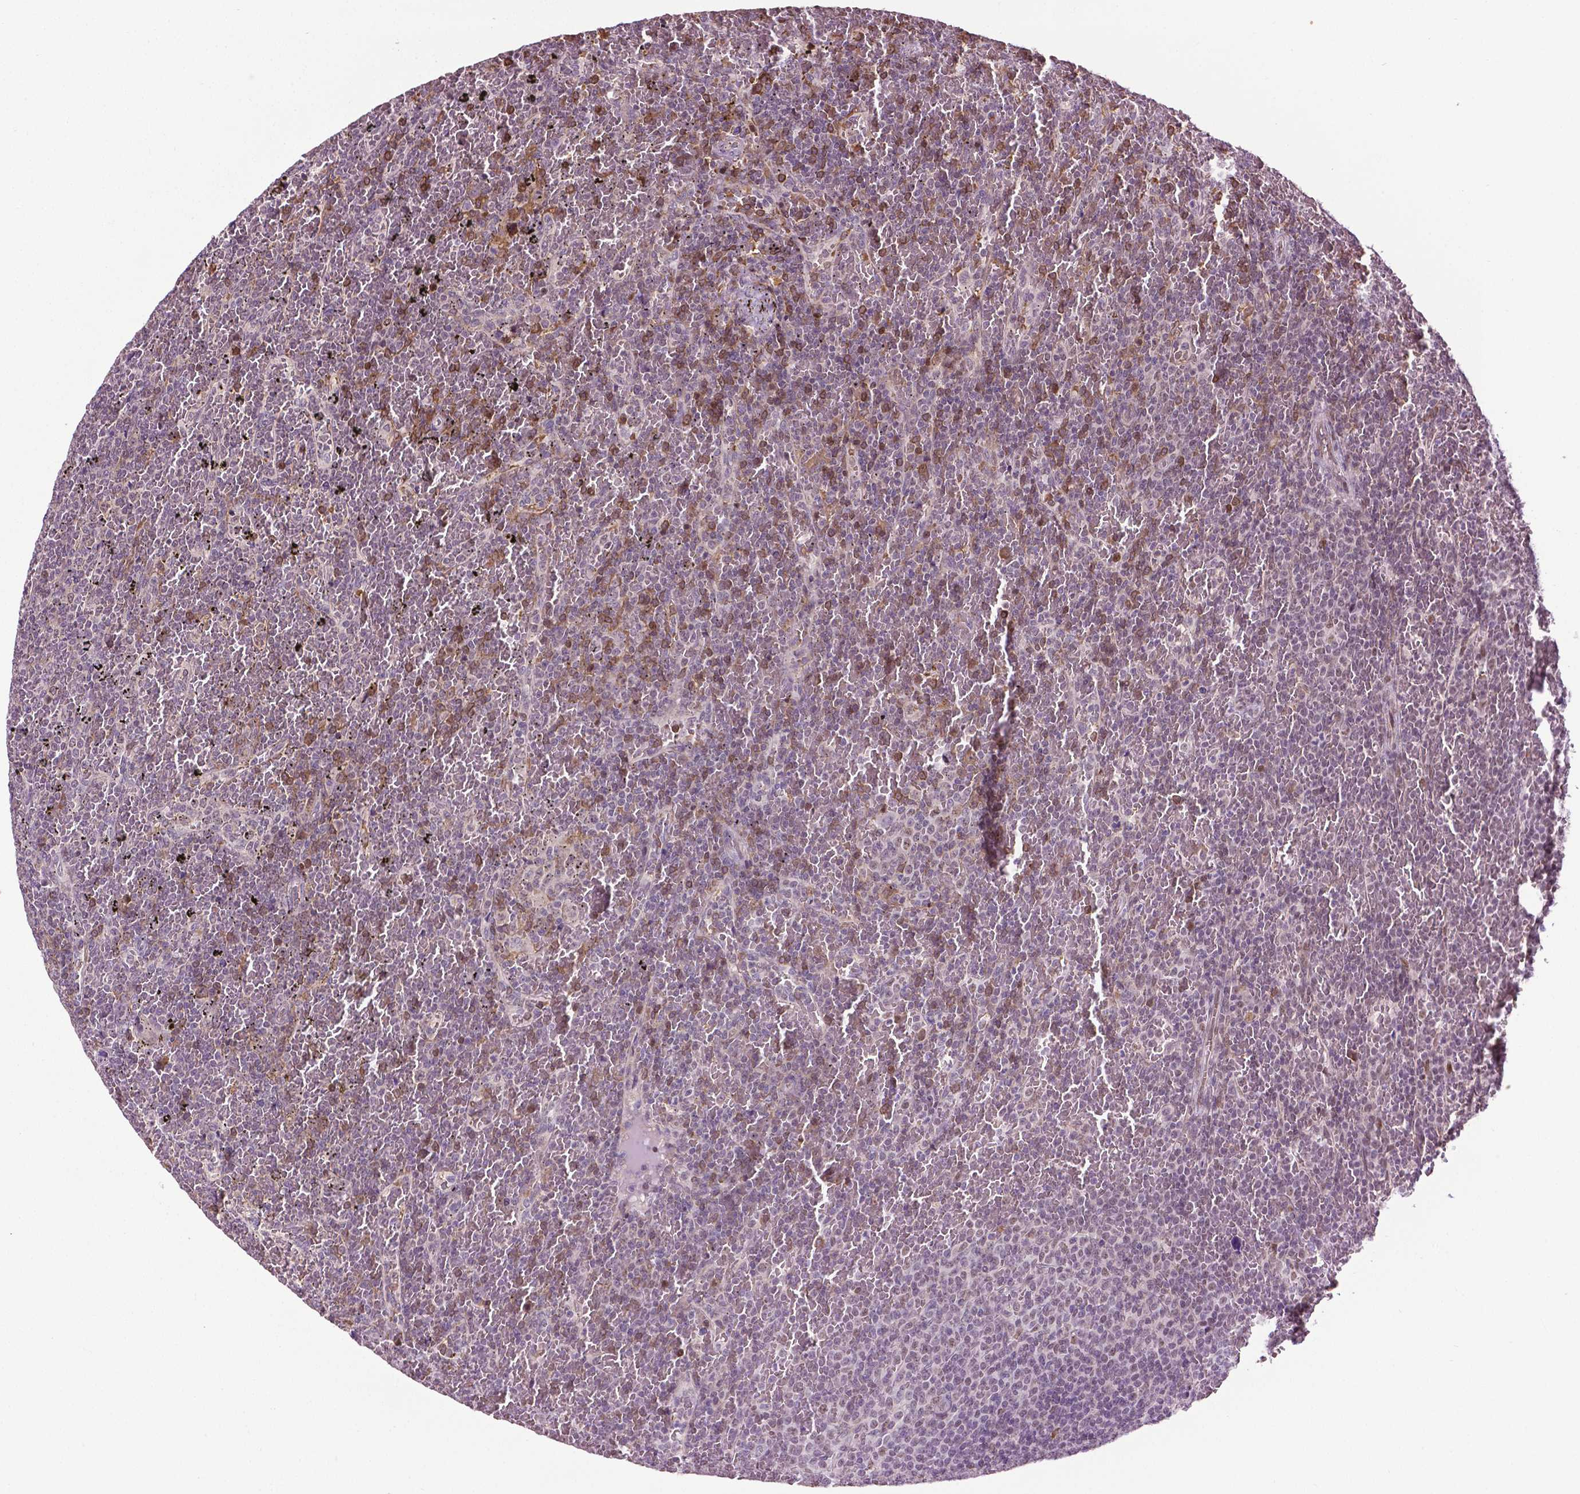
{"staining": {"intensity": "weak", "quantity": "25%-75%", "location": "cytoplasmic/membranous"}, "tissue": "lymphoma", "cell_type": "Tumor cells", "image_type": "cancer", "snomed": [{"axis": "morphology", "description": "Malignant lymphoma, non-Hodgkin's type, Low grade"}, {"axis": "topography", "description": "Spleen"}], "caption": "DAB (3,3'-diaminobenzidine) immunohistochemical staining of human lymphoma reveals weak cytoplasmic/membranous protein staining in about 25%-75% of tumor cells. (brown staining indicates protein expression, while blue staining denotes nuclei).", "gene": "ZNF41", "patient": {"sex": "female", "age": 77}}